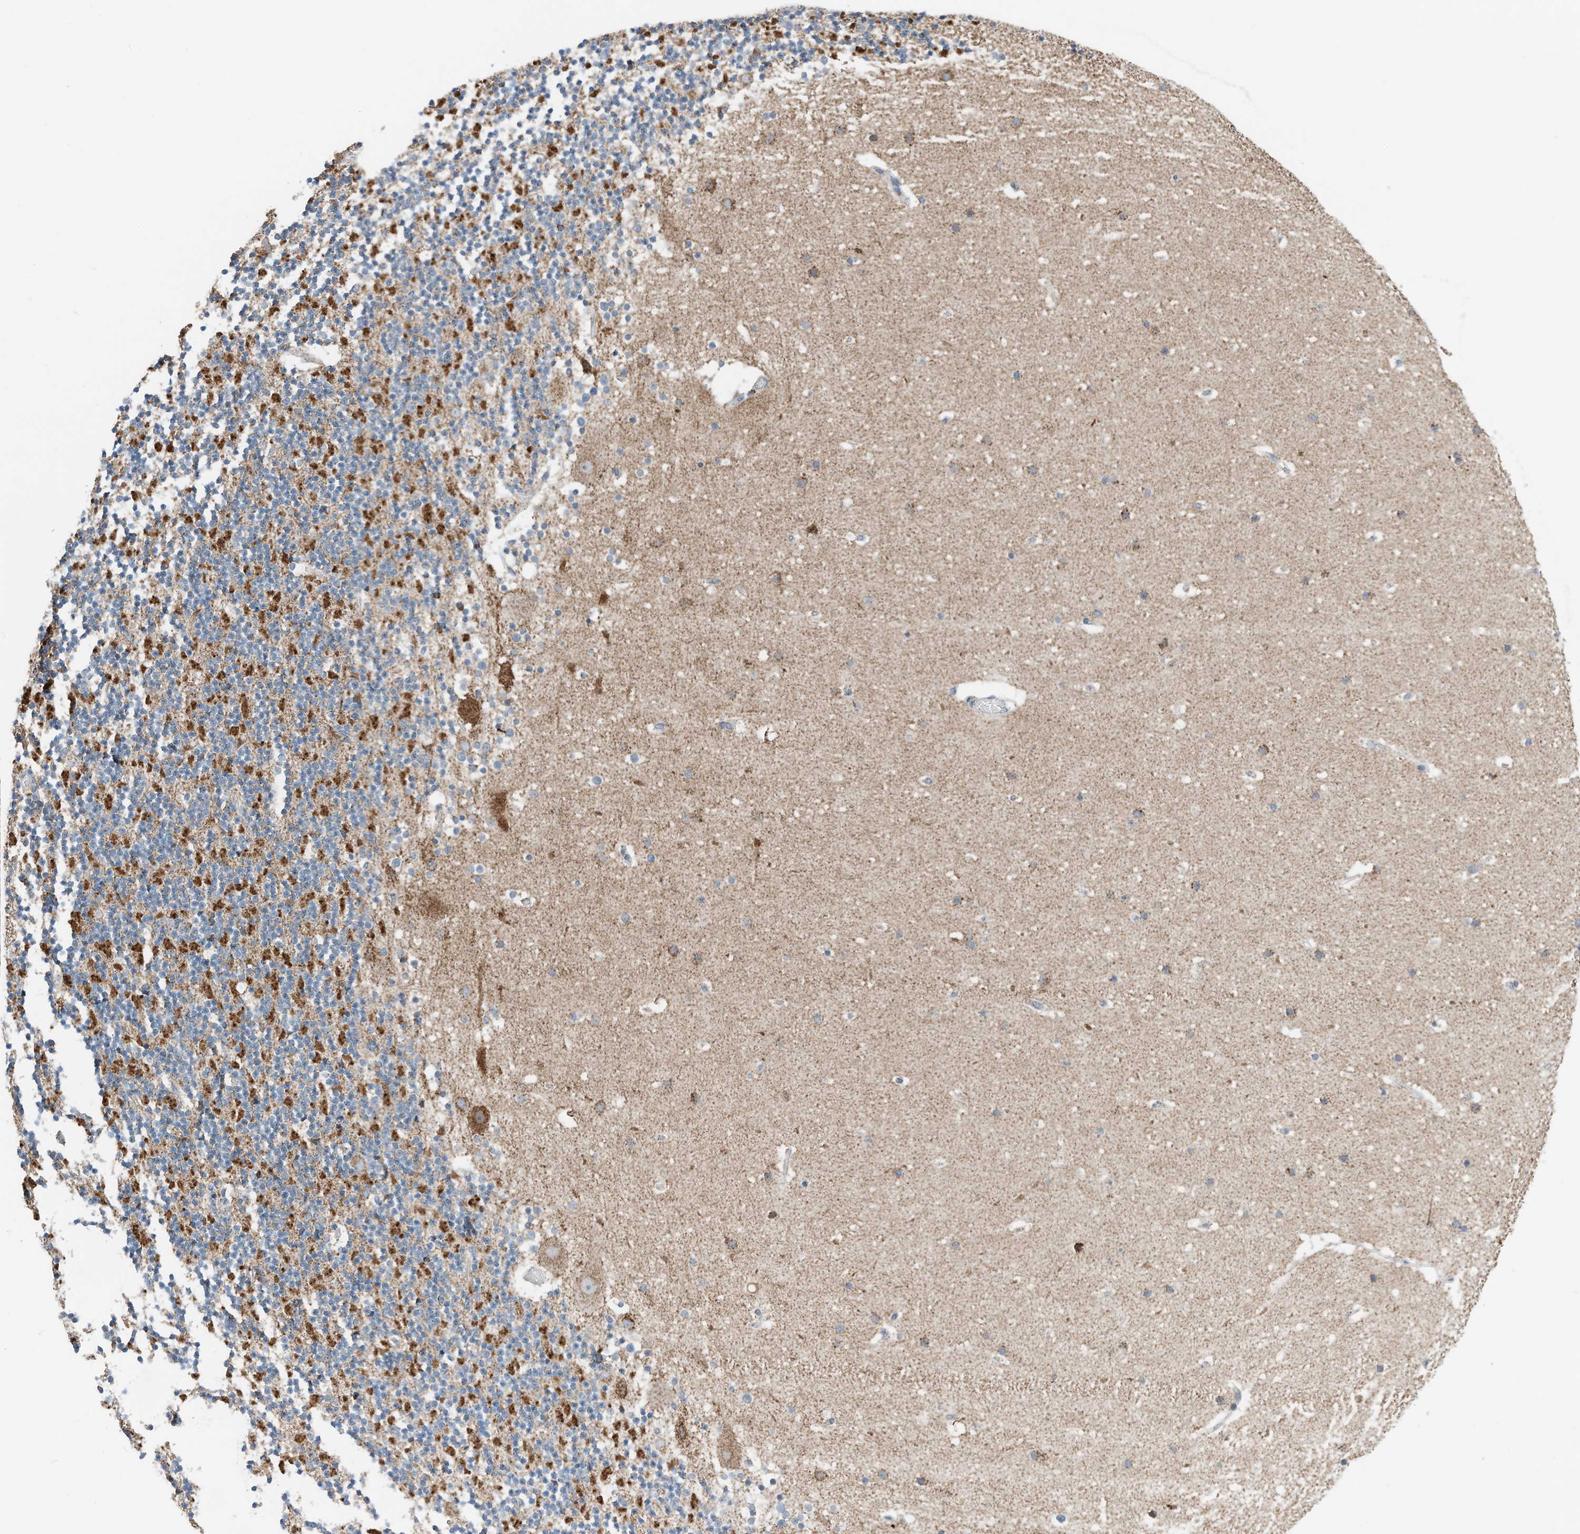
{"staining": {"intensity": "strong", "quantity": "25%-75%", "location": "cytoplasmic/membranous"}, "tissue": "cerebellum", "cell_type": "Cells in granular layer", "image_type": "normal", "snomed": [{"axis": "morphology", "description": "Normal tissue, NOS"}, {"axis": "topography", "description": "Cerebellum"}], "caption": "Human cerebellum stained for a protein (brown) exhibits strong cytoplasmic/membranous positive staining in about 25%-75% of cells in granular layer.", "gene": "RMND1", "patient": {"sex": "male", "age": 57}}